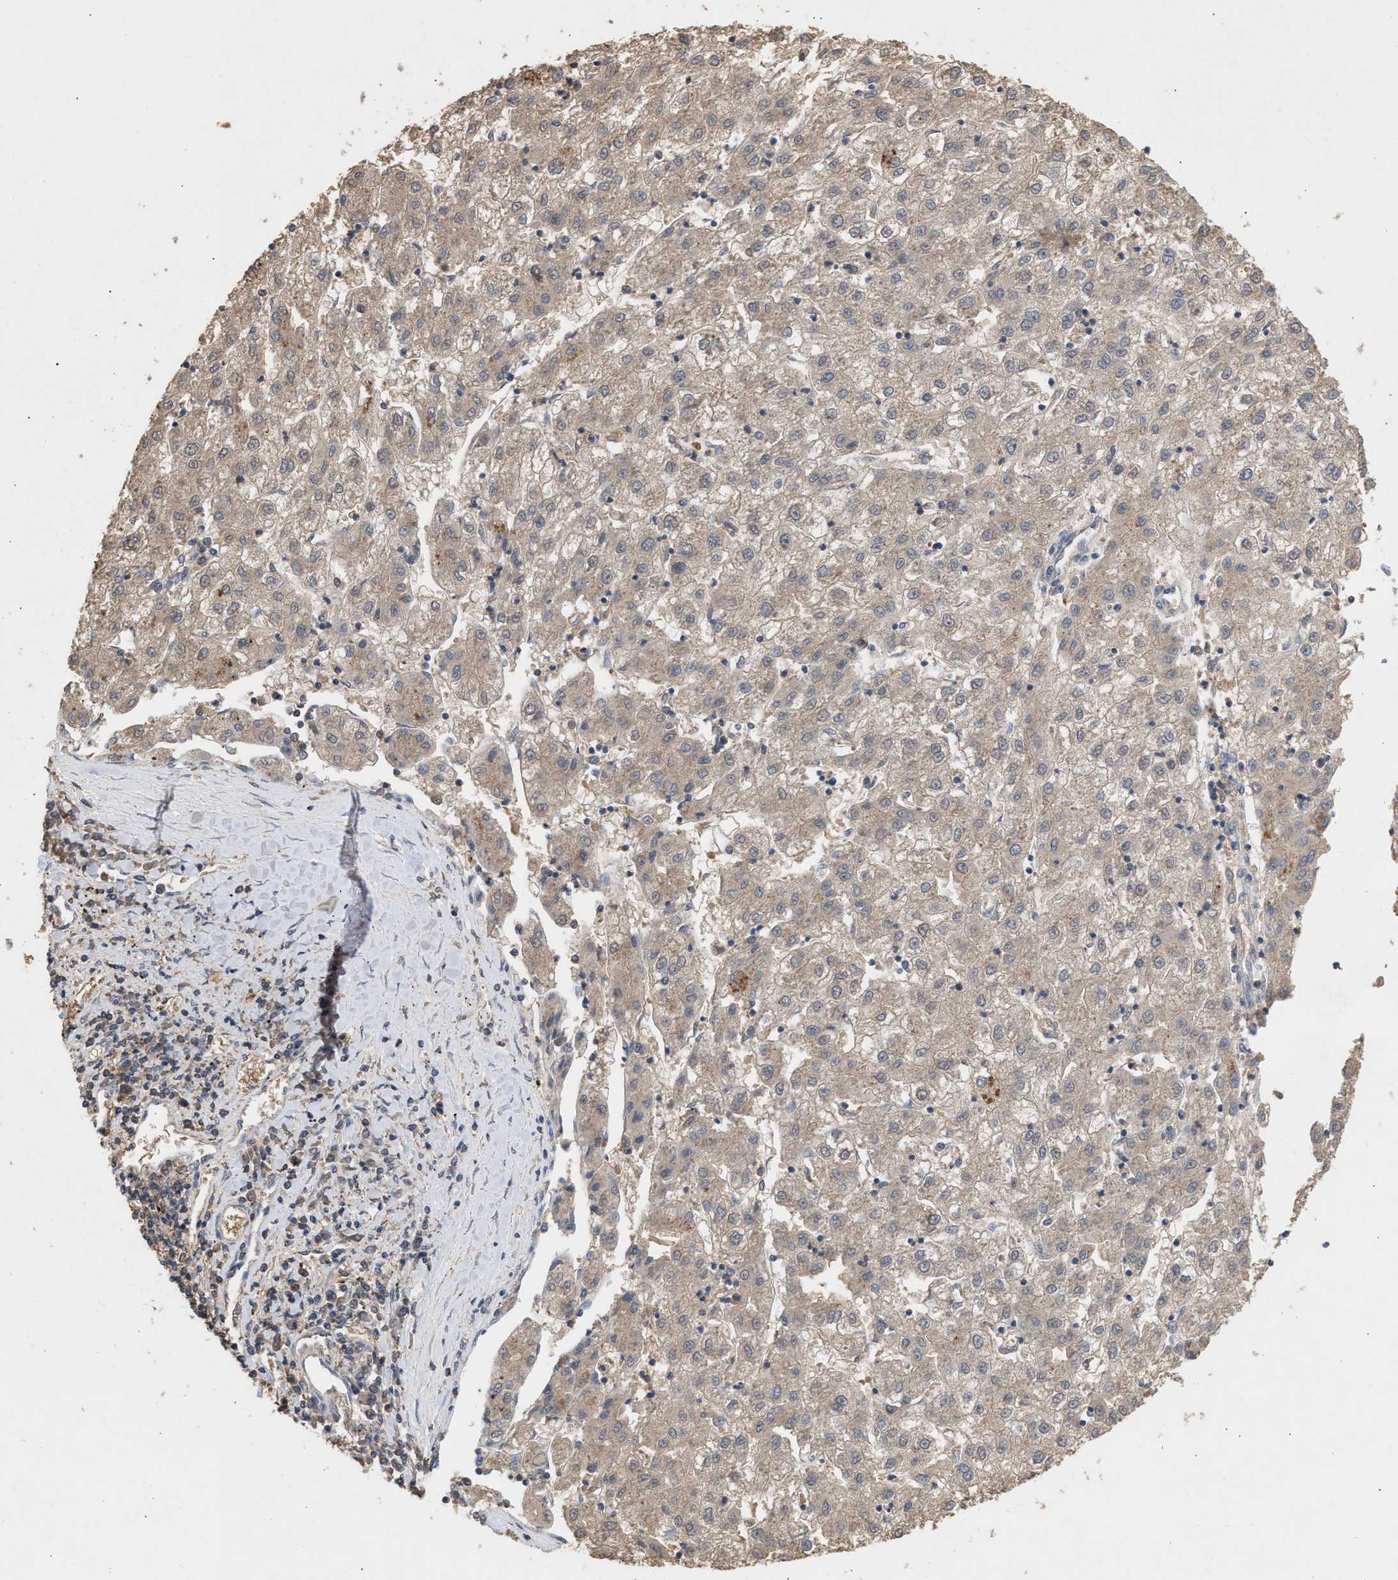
{"staining": {"intensity": "weak", "quantity": ">75%", "location": "cytoplasmic/membranous"}, "tissue": "liver cancer", "cell_type": "Tumor cells", "image_type": "cancer", "snomed": [{"axis": "morphology", "description": "Carcinoma, Hepatocellular, NOS"}, {"axis": "topography", "description": "Liver"}], "caption": "Liver cancer stained with DAB immunohistochemistry (IHC) reveals low levels of weak cytoplasmic/membranous staining in approximately >75% of tumor cells.", "gene": "FITM1", "patient": {"sex": "male", "age": 72}}